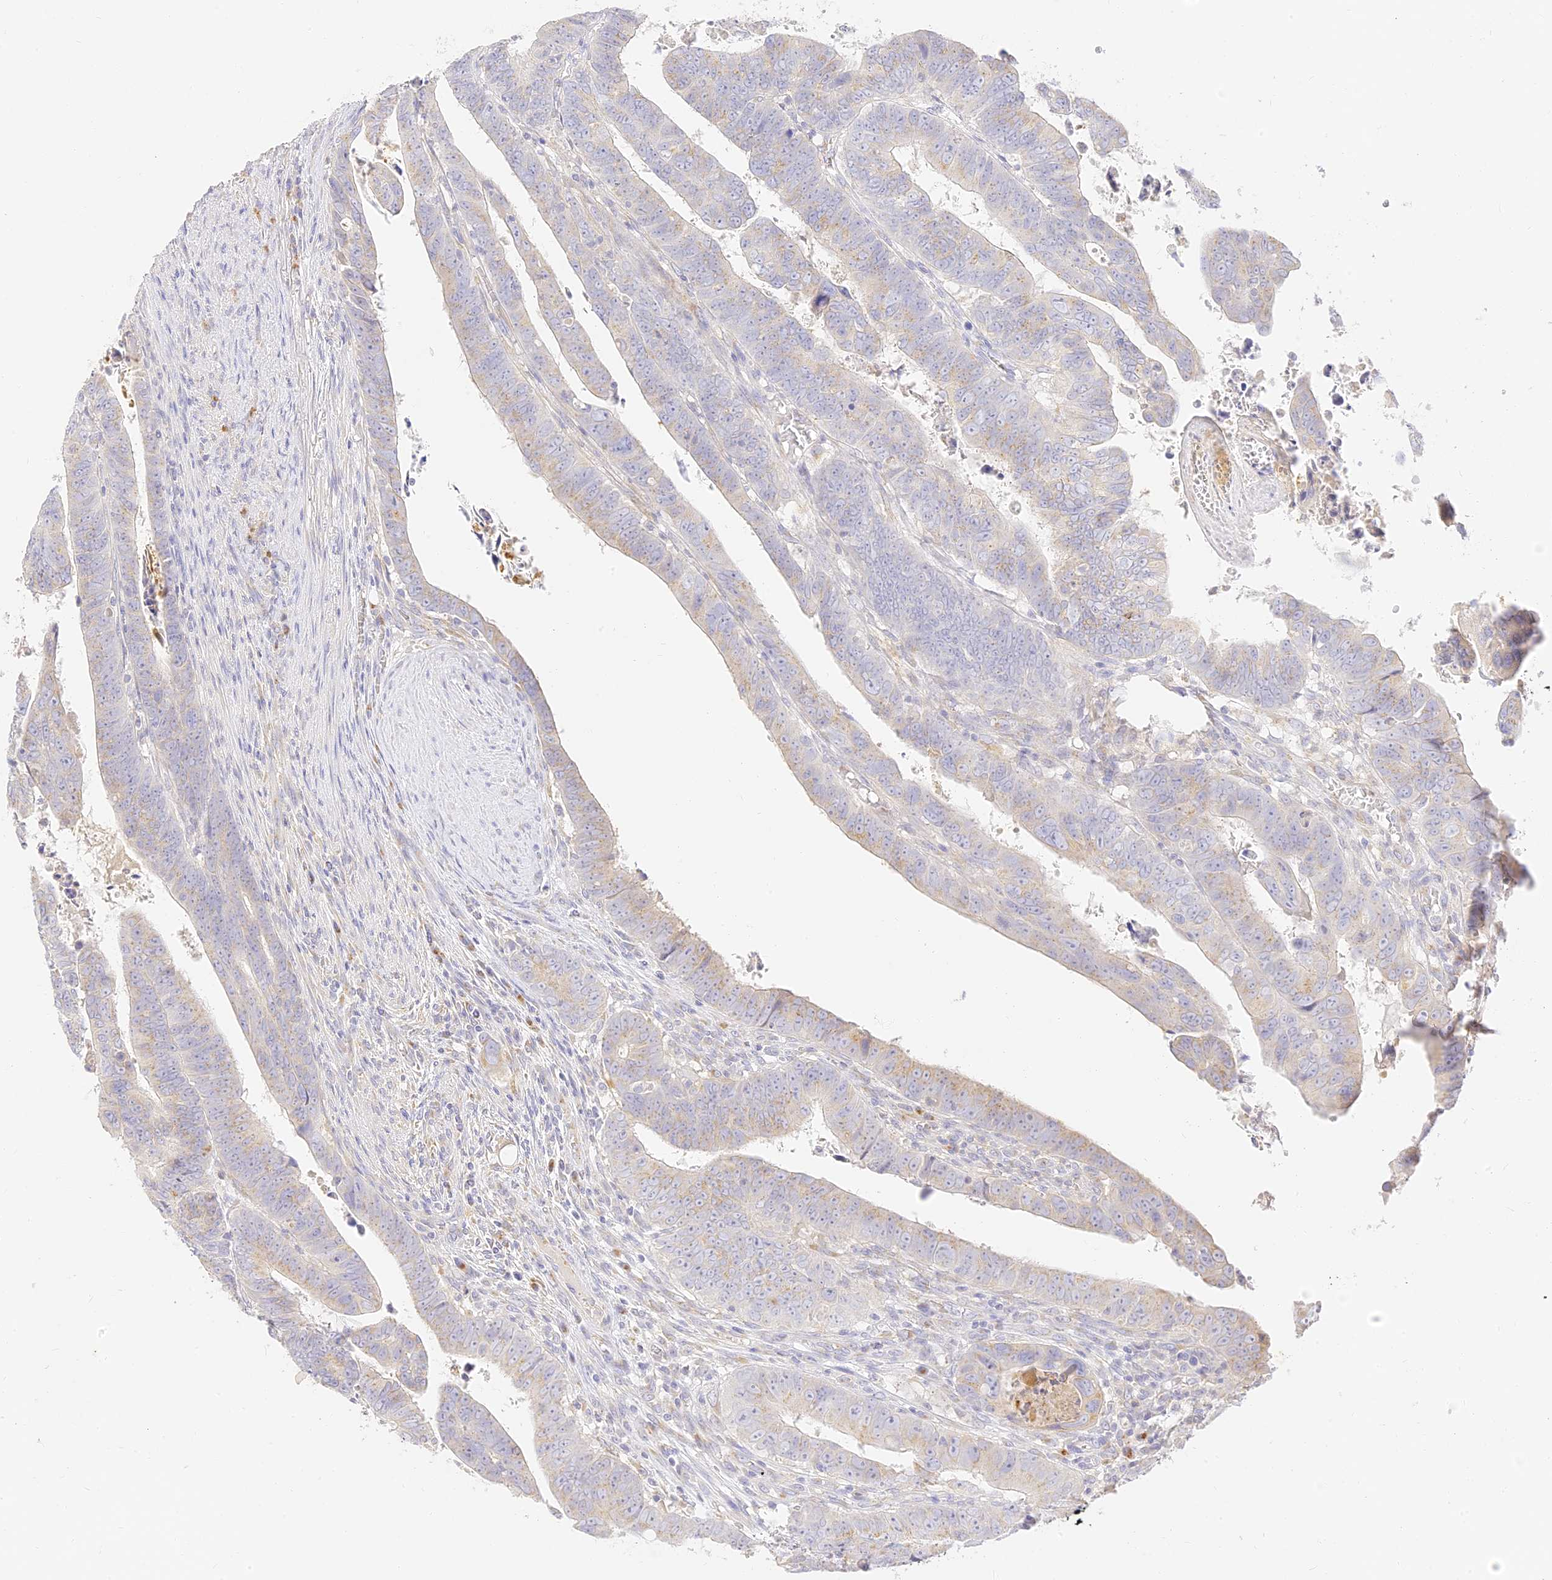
{"staining": {"intensity": "weak", "quantity": "25%-75%", "location": "cytoplasmic/membranous"}, "tissue": "colorectal cancer", "cell_type": "Tumor cells", "image_type": "cancer", "snomed": [{"axis": "morphology", "description": "Normal tissue, NOS"}, {"axis": "morphology", "description": "Adenocarcinoma, NOS"}, {"axis": "topography", "description": "Rectum"}], "caption": "Colorectal adenocarcinoma stained with DAB immunohistochemistry (IHC) displays low levels of weak cytoplasmic/membranous staining in approximately 25%-75% of tumor cells.", "gene": "SEC13", "patient": {"sex": "female", "age": 65}}